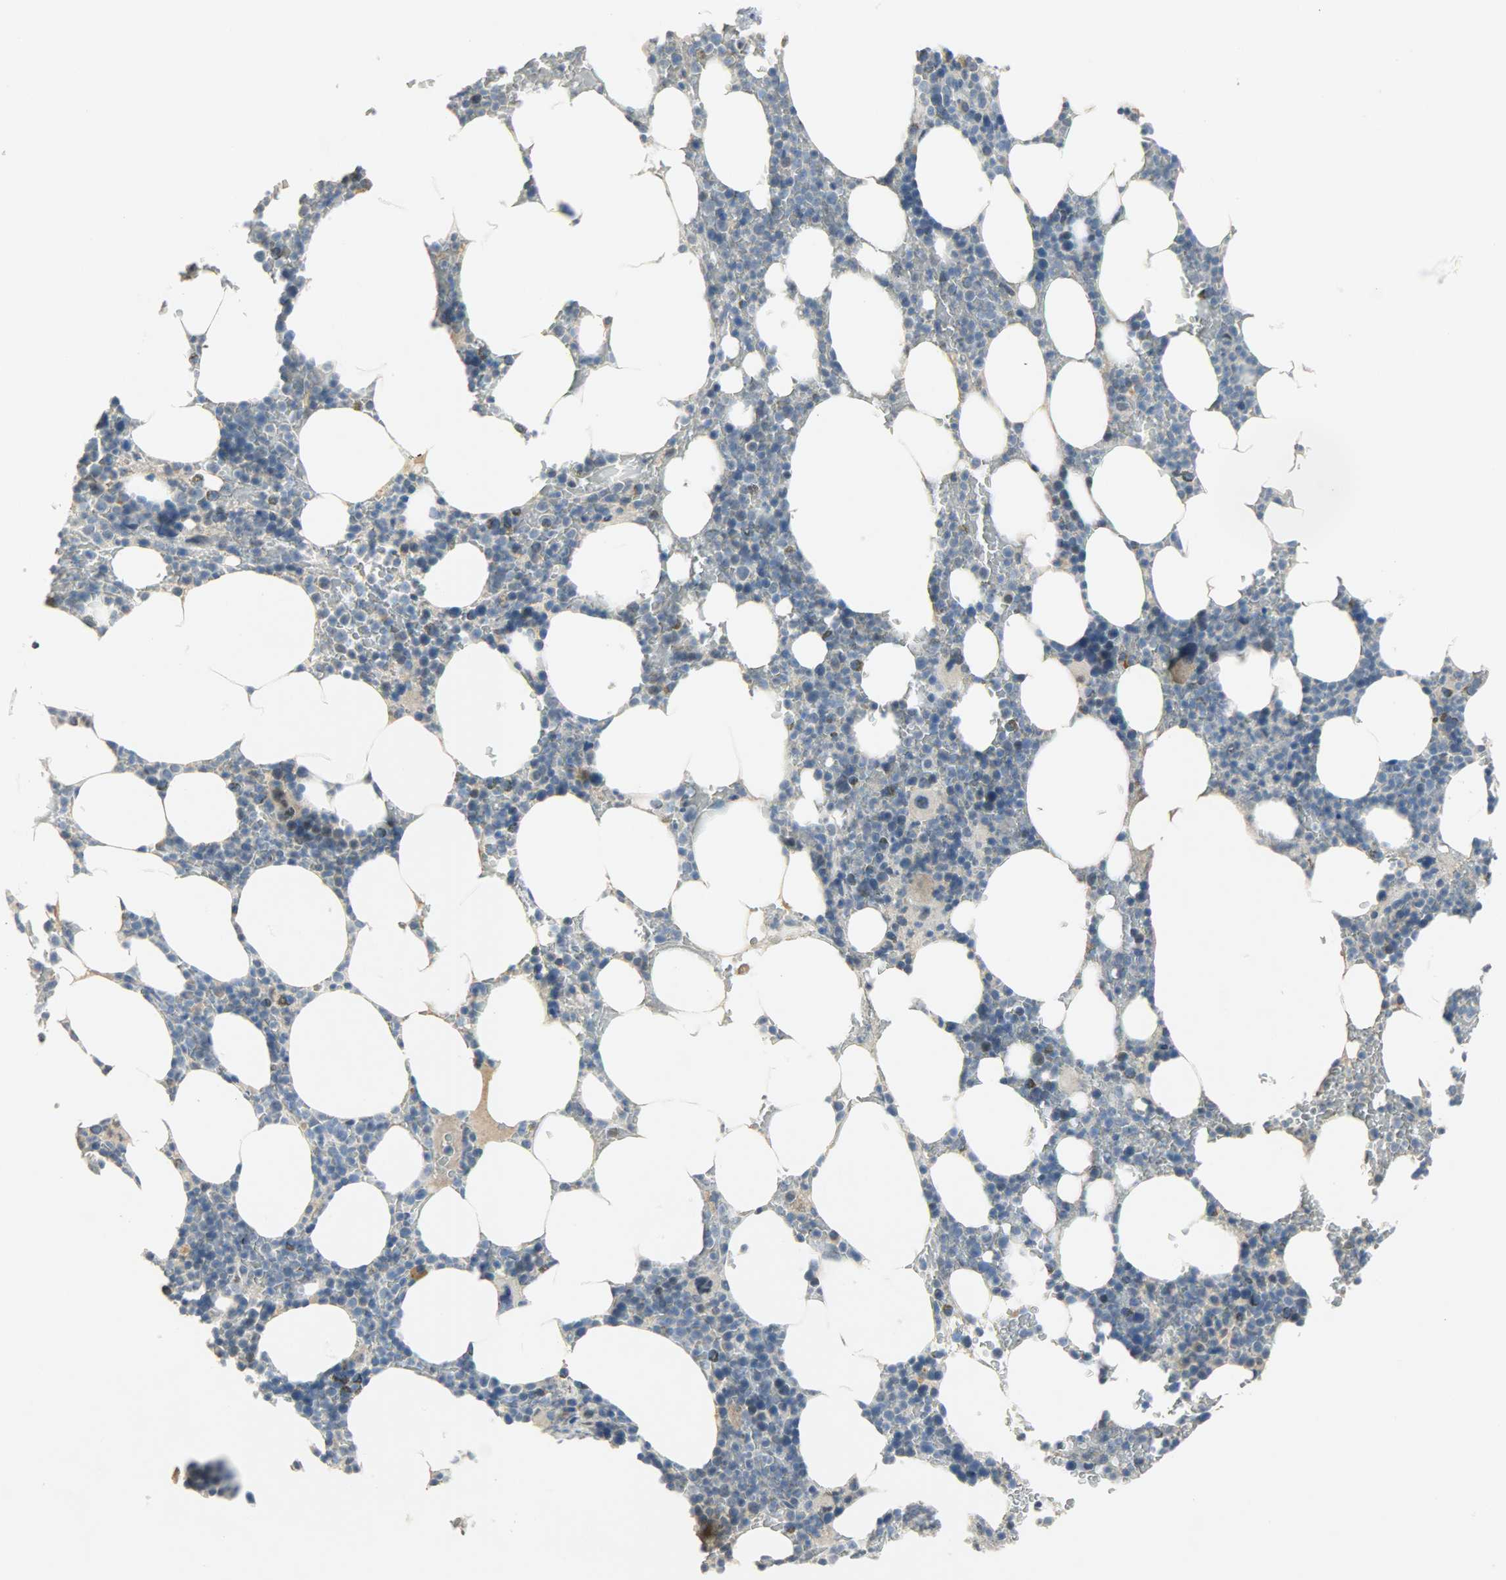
{"staining": {"intensity": "moderate", "quantity": "<25%", "location": "cytoplasmic/membranous"}, "tissue": "bone marrow", "cell_type": "Hematopoietic cells", "image_type": "normal", "snomed": [{"axis": "morphology", "description": "Normal tissue, NOS"}, {"axis": "topography", "description": "Bone marrow"}], "caption": "Unremarkable bone marrow was stained to show a protein in brown. There is low levels of moderate cytoplasmic/membranous expression in approximately <25% of hematopoietic cells. The staining is performed using DAB brown chromogen to label protein expression. The nuclei are counter-stained blue using hematoxylin.", "gene": "DNAJB6", "patient": {"sex": "female", "age": 66}}